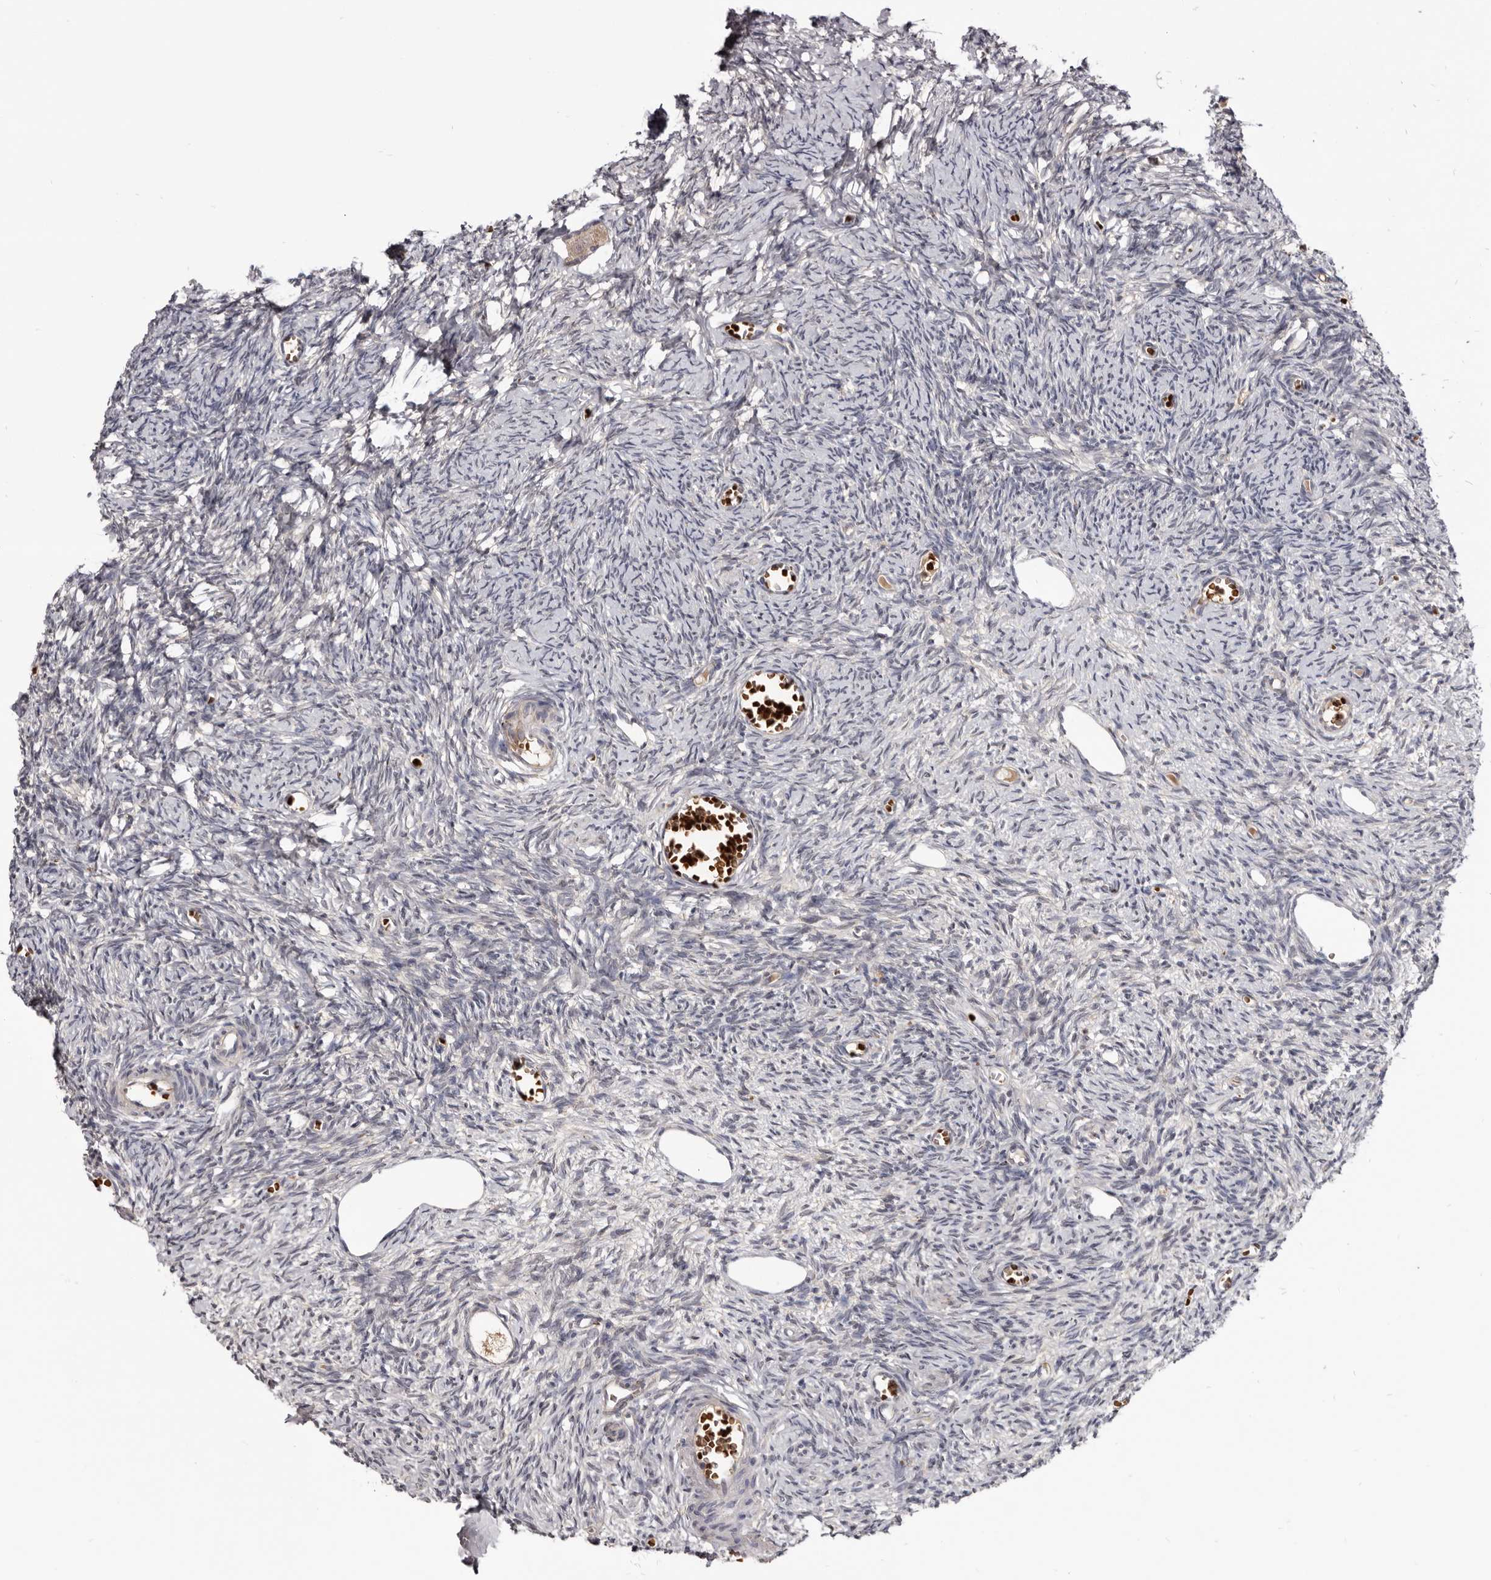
{"staining": {"intensity": "weak", "quantity": "25%-75%", "location": "cytoplasmic/membranous"}, "tissue": "ovary", "cell_type": "Follicle cells", "image_type": "normal", "snomed": [{"axis": "morphology", "description": "Normal tissue, NOS"}, {"axis": "topography", "description": "Ovary"}], "caption": "IHC photomicrograph of normal ovary: human ovary stained using immunohistochemistry demonstrates low levels of weak protein expression localized specifically in the cytoplasmic/membranous of follicle cells, appearing as a cytoplasmic/membranous brown color.", "gene": "NENF", "patient": {"sex": "female", "age": 27}}